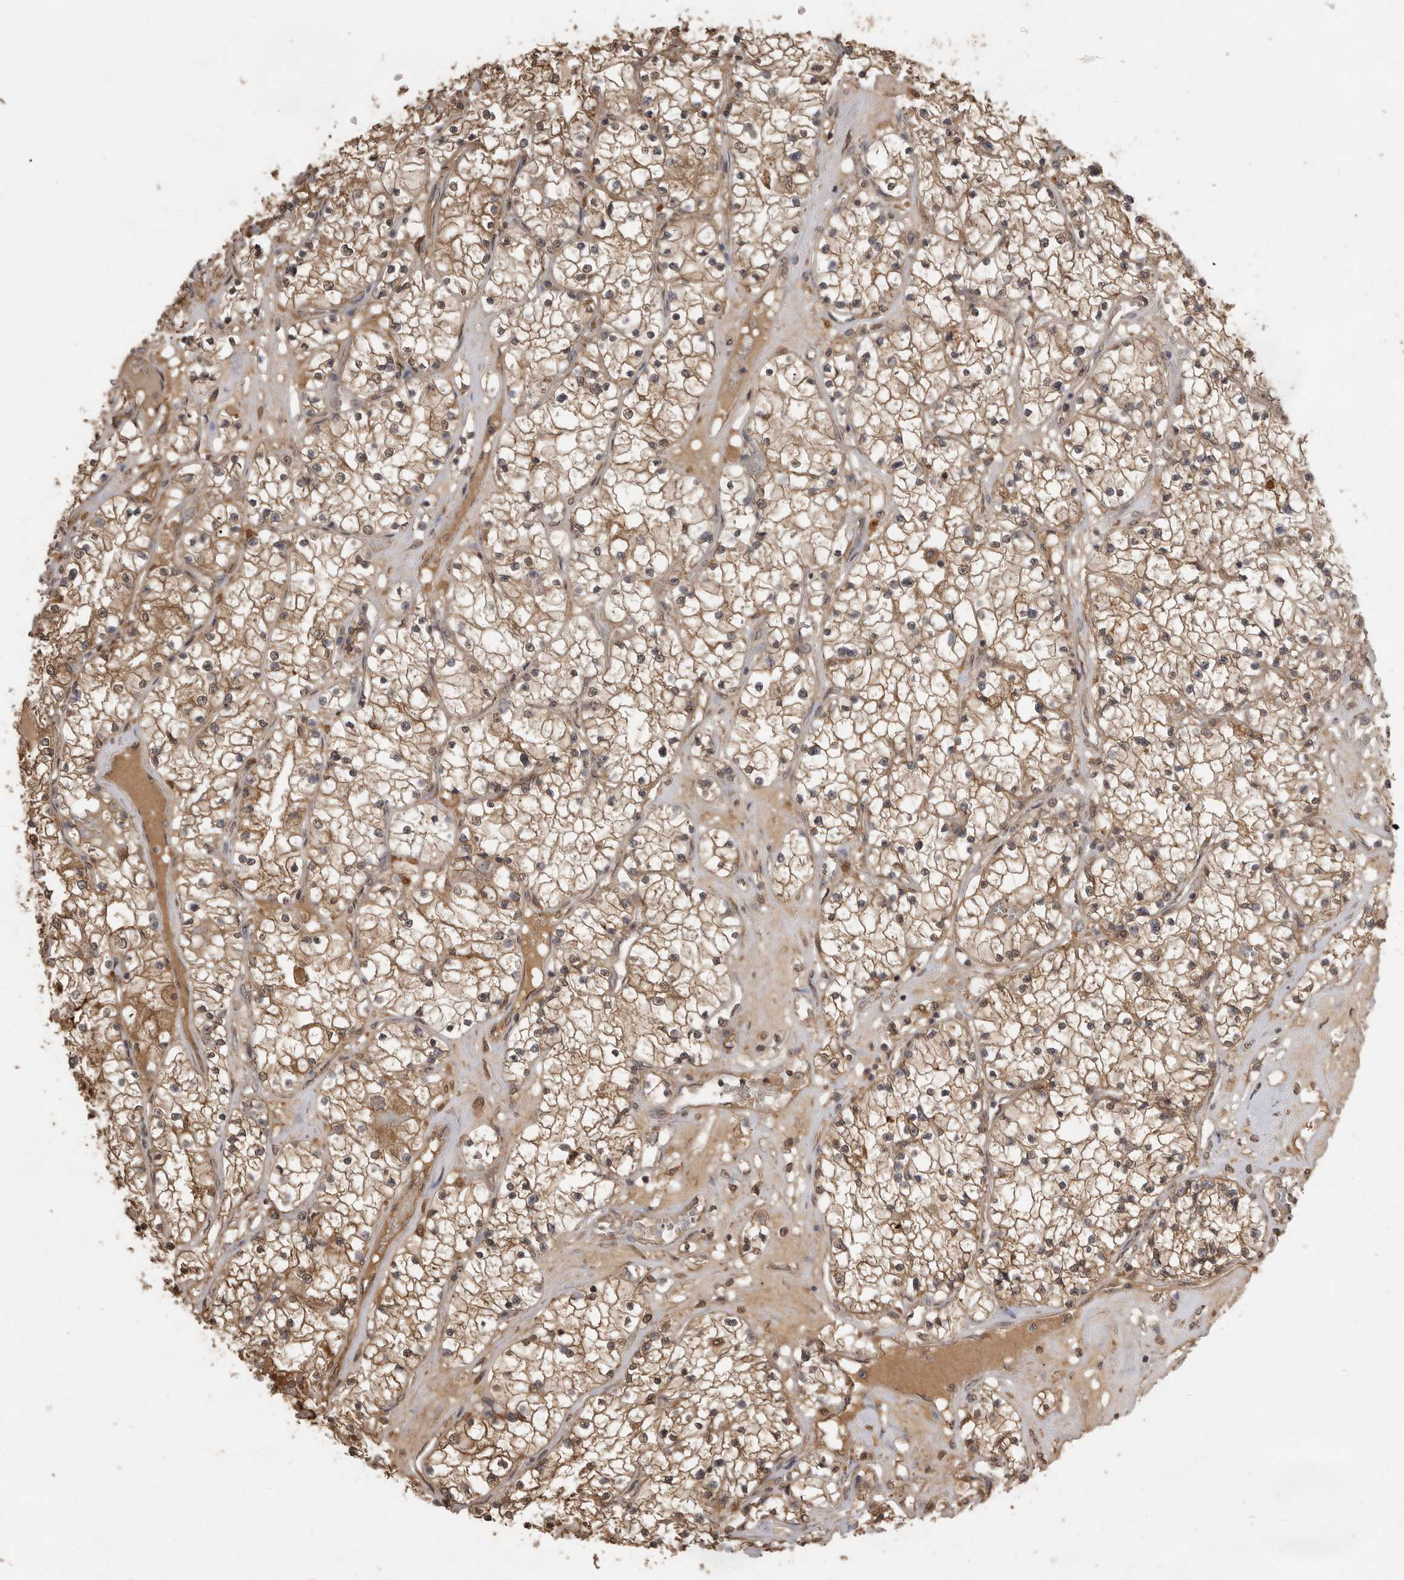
{"staining": {"intensity": "moderate", "quantity": ">75%", "location": "cytoplasmic/membranous"}, "tissue": "renal cancer", "cell_type": "Tumor cells", "image_type": "cancer", "snomed": [{"axis": "morphology", "description": "Normal tissue, NOS"}, {"axis": "morphology", "description": "Adenocarcinoma, NOS"}, {"axis": "topography", "description": "Kidney"}], "caption": "High-magnification brightfield microscopy of renal cancer stained with DAB (brown) and counterstained with hematoxylin (blue). tumor cells exhibit moderate cytoplasmic/membranous positivity is seen in approximately>75% of cells. (DAB = brown stain, brightfield microscopy at high magnification).", "gene": "JAG2", "patient": {"sex": "male", "age": 68}}